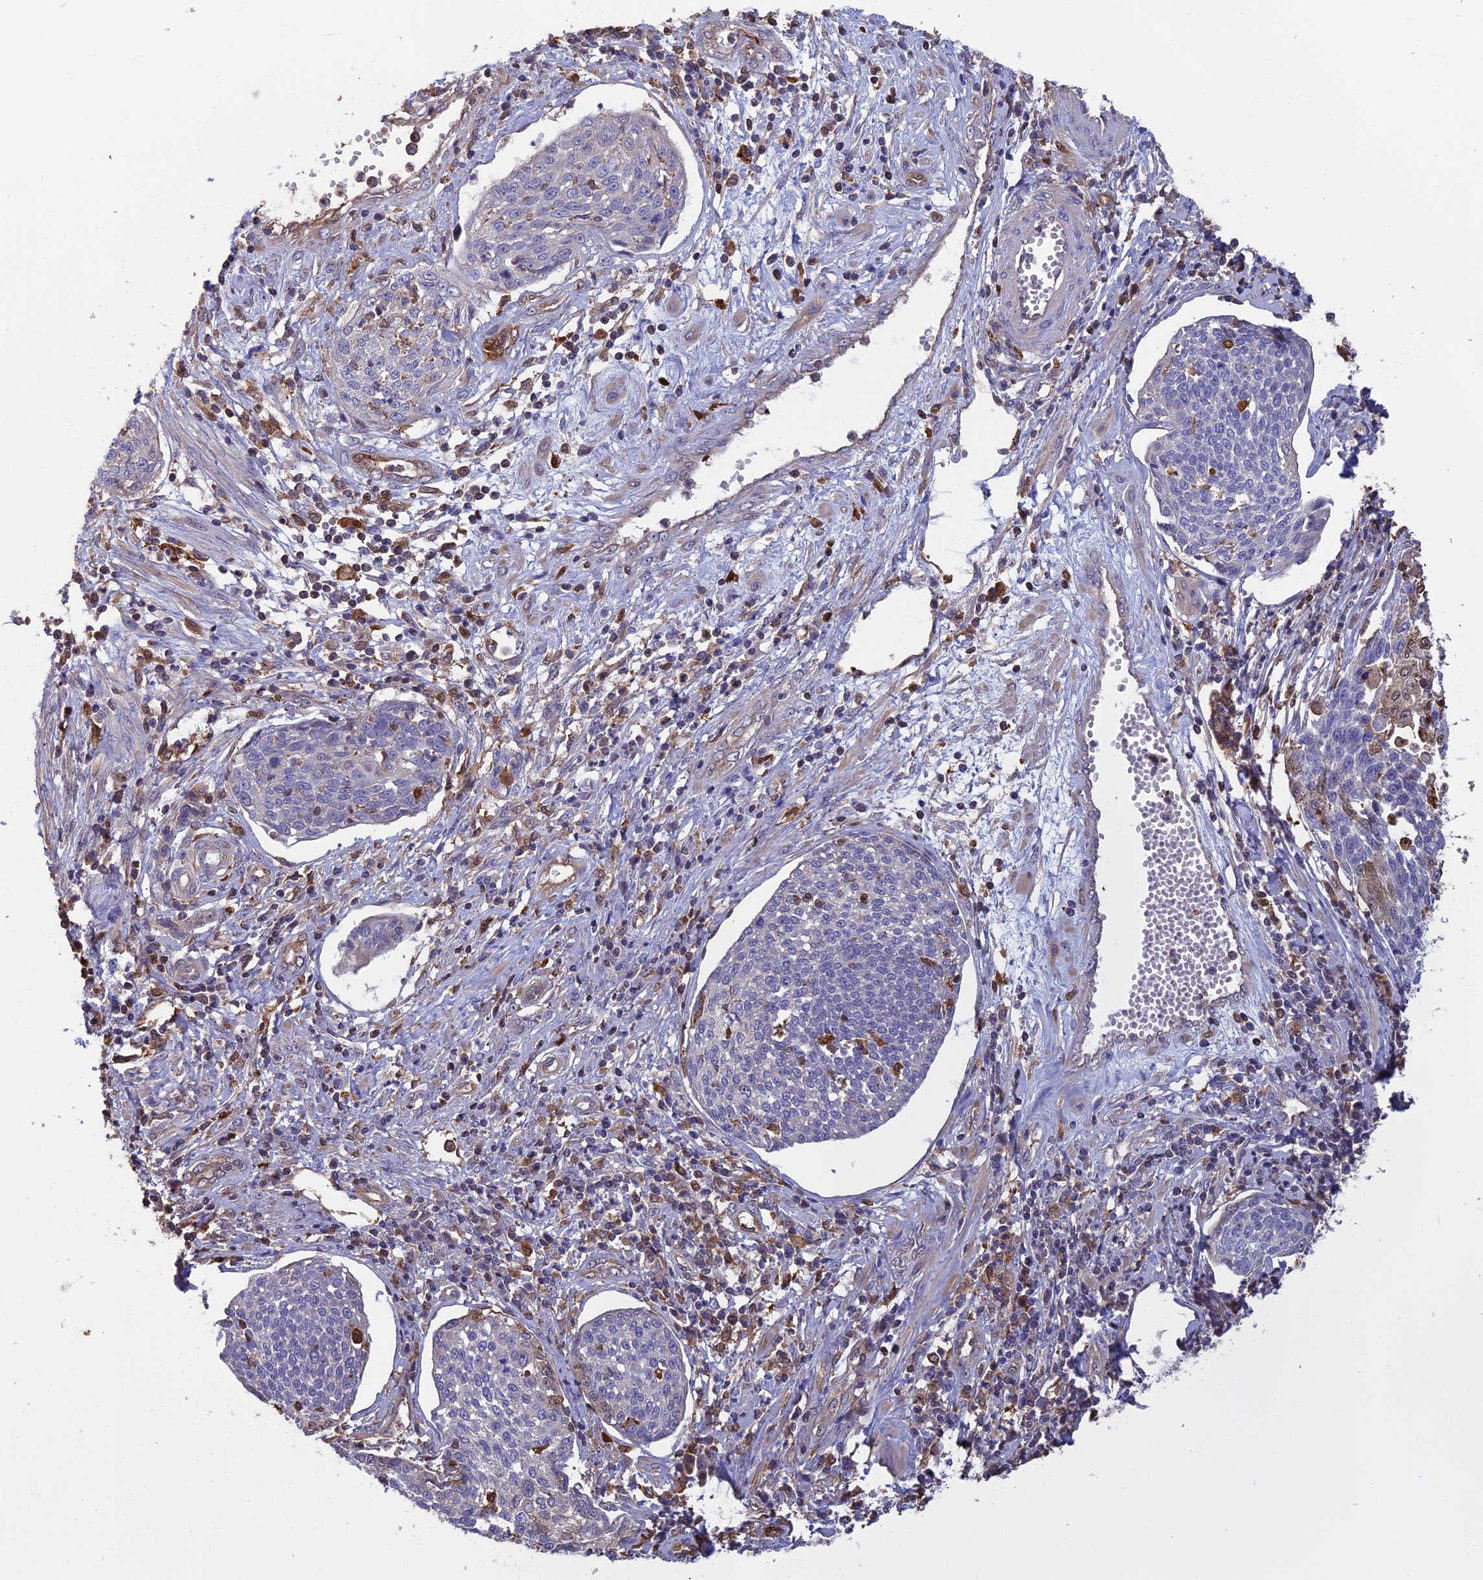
{"staining": {"intensity": "negative", "quantity": "none", "location": "none"}, "tissue": "cervical cancer", "cell_type": "Tumor cells", "image_type": "cancer", "snomed": [{"axis": "morphology", "description": "Squamous cell carcinoma, NOS"}, {"axis": "topography", "description": "Cervix"}], "caption": "The photomicrograph displays no significant positivity in tumor cells of cervical cancer (squamous cell carcinoma).", "gene": "ARHGAP18", "patient": {"sex": "female", "age": 34}}